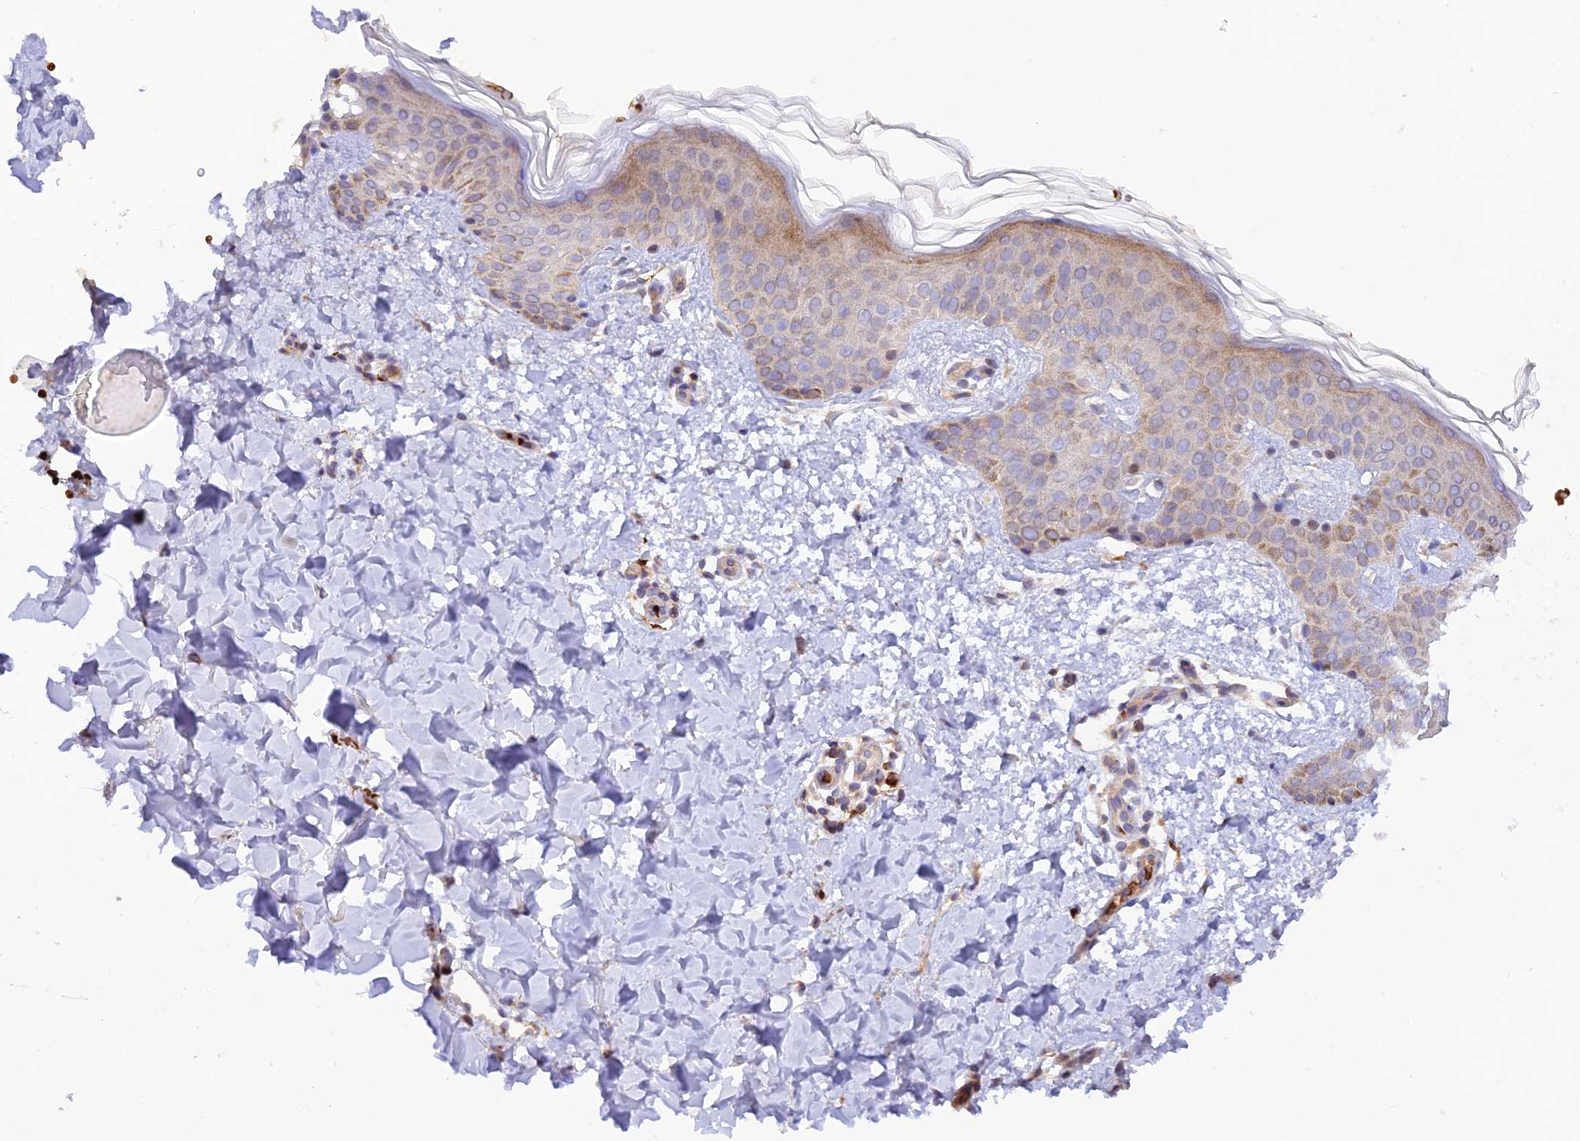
{"staining": {"intensity": "moderate", "quantity": "25%-75%", "location": "cytoplasmic/membranous"}, "tissue": "skin", "cell_type": "Fibroblasts", "image_type": "normal", "snomed": [{"axis": "morphology", "description": "Normal tissue, NOS"}, {"axis": "topography", "description": "Skin"}], "caption": "Fibroblasts display medium levels of moderate cytoplasmic/membranous staining in about 25%-75% of cells in unremarkable human skin.", "gene": "WDFY4", "patient": {"sex": "female", "age": 58}}